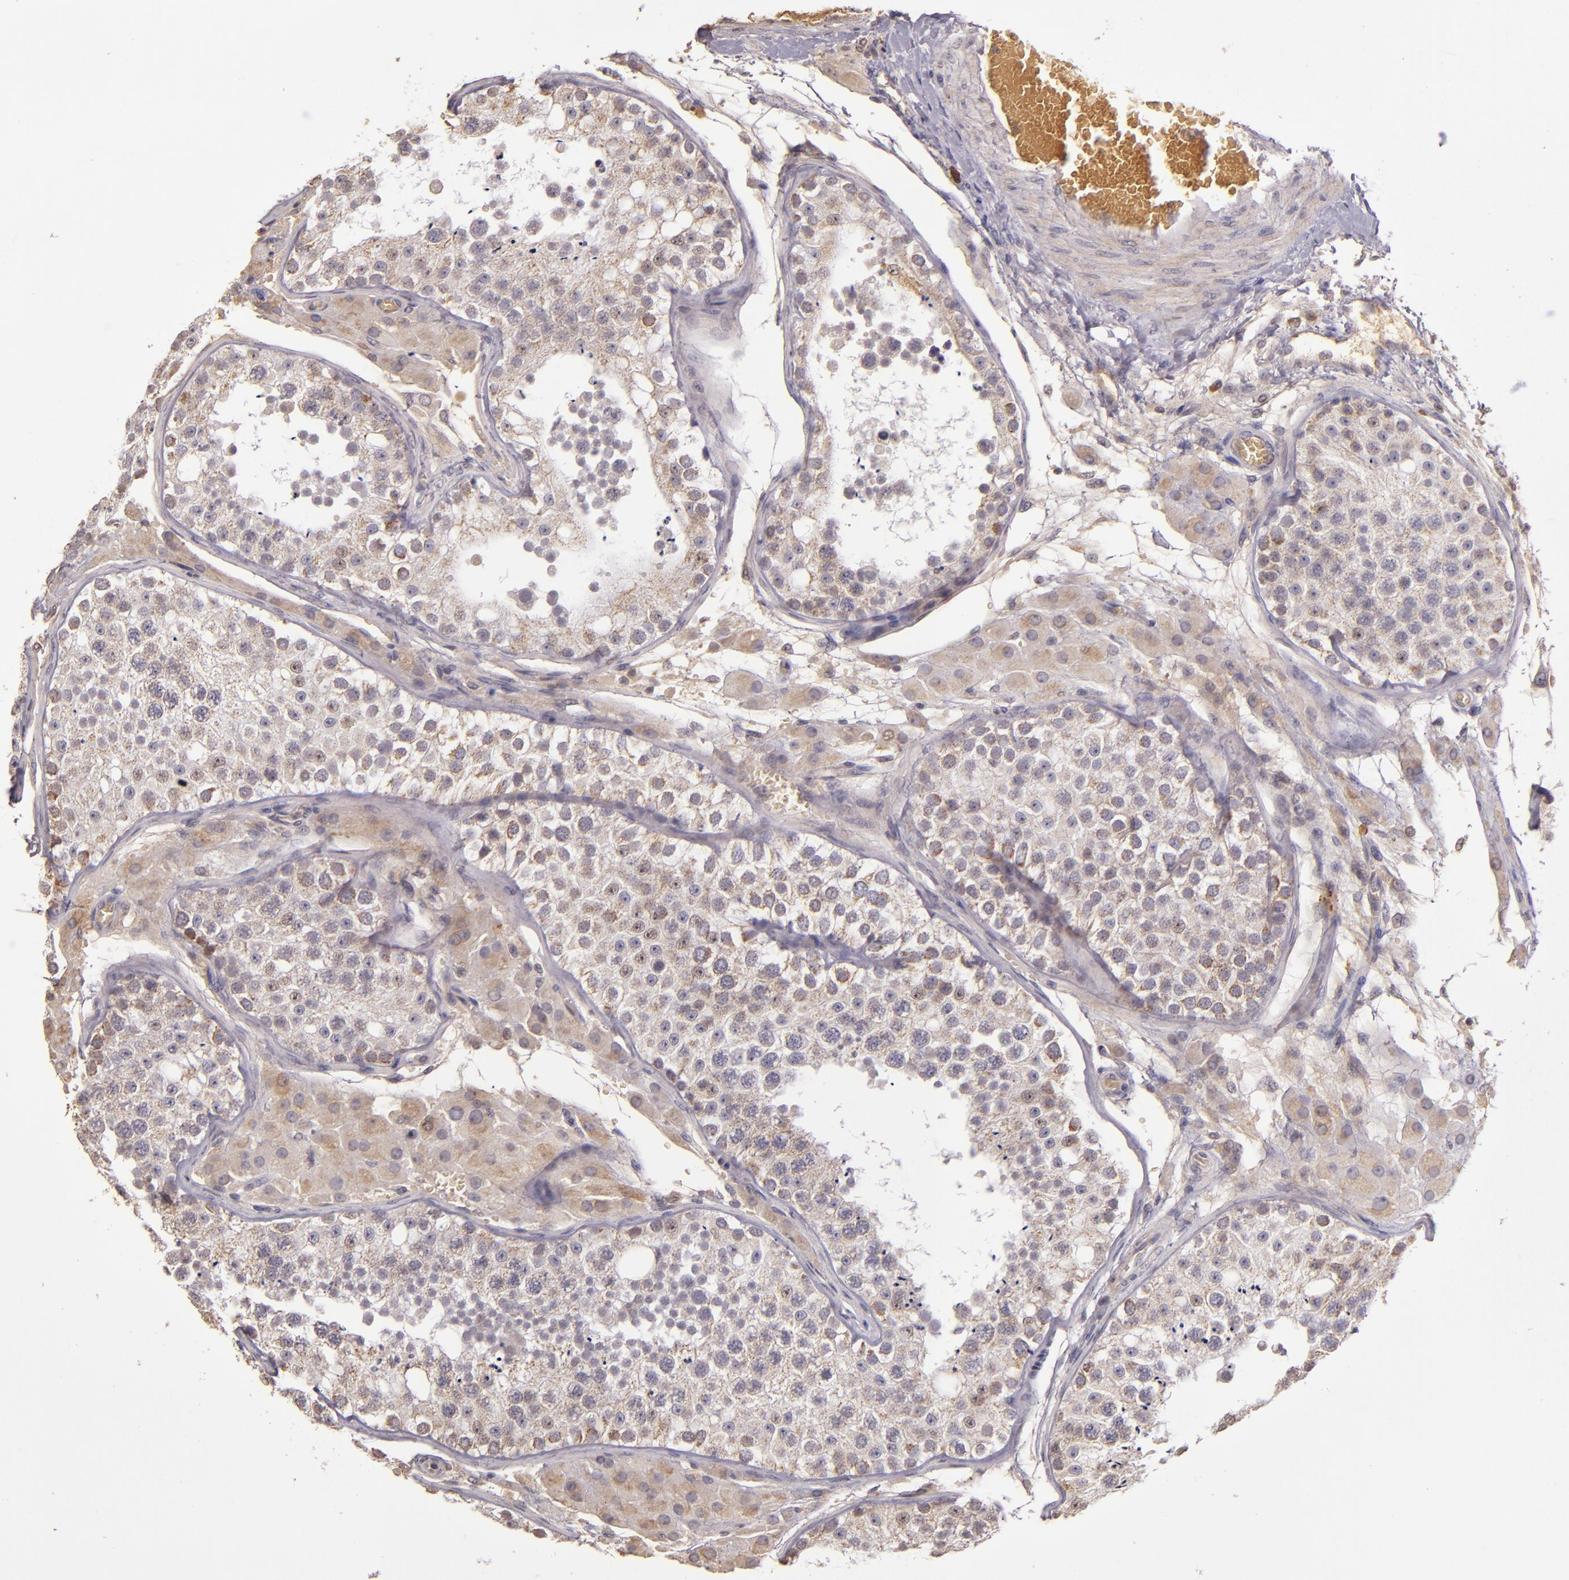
{"staining": {"intensity": "weak", "quantity": "<25%", "location": "cytoplasmic/membranous"}, "tissue": "testis", "cell_type": "Cells in seminiferous ducts", "image_type": "normal", "snomed": [{"axis": "morphology", "description": "Normal tissue, NOS"}, {"axis": "topography", "description": "Testis"}], "caption": "Immunohistochemical staining of benign human testis reveals no significant expression in cells in seminiferous ducts. (DAB (3,3'-diaminobenzidine) immunohistochemistry visualized using brightfield microscopy, high magnification).", "gene": "ABL1", "patient": {"sex": "male", "age": 26}}